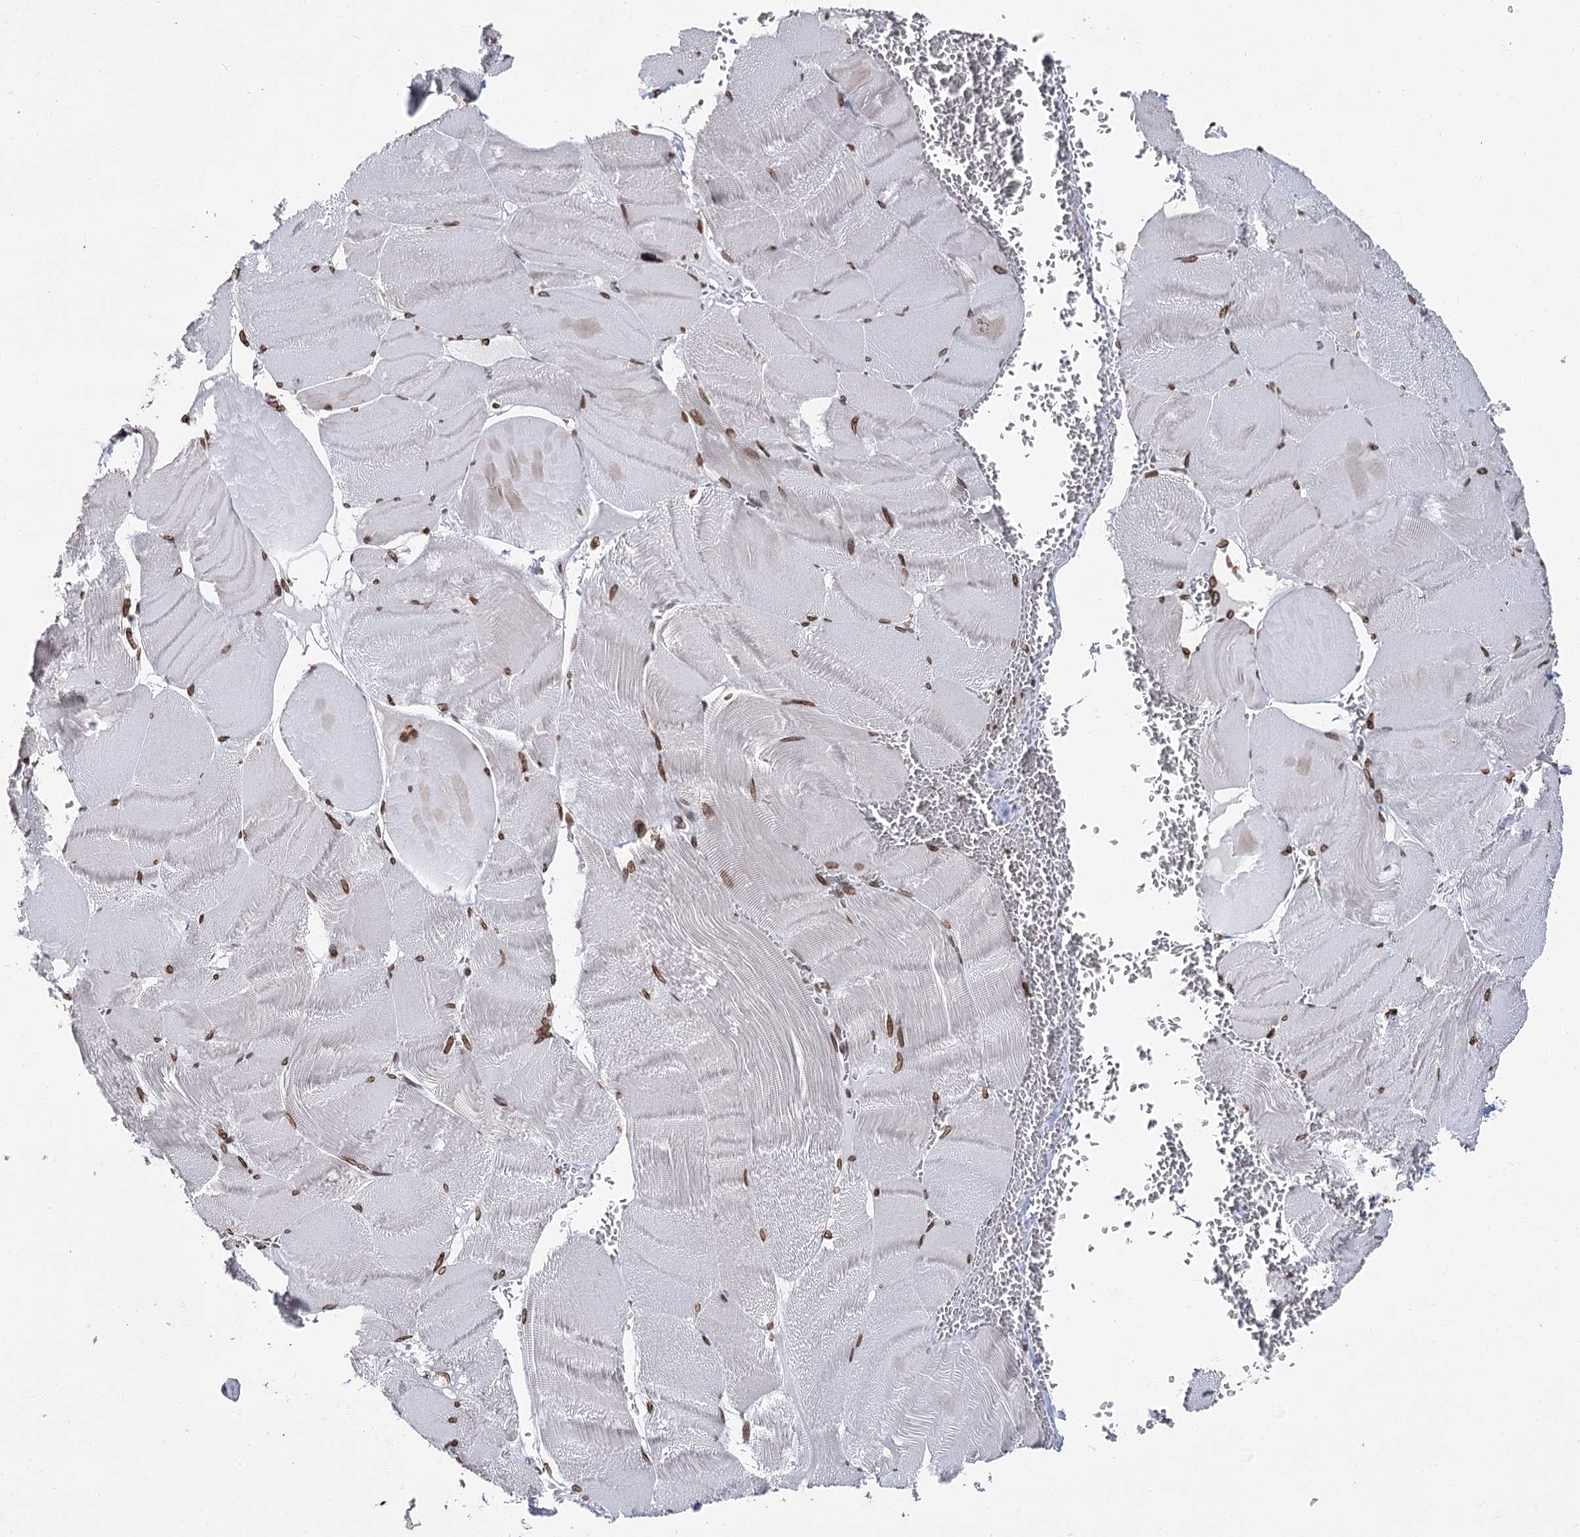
{"staining": {"intensity": "moderate", "quantity": ">75%", "location": "nuclear"}, "tissue": "skeletal muscle", "cell_type": "Myocytes", "image_type": "normal", "snomed": [{"axis": "morphology", "description": "Normal tissue, NOS"}, {"axis": "morphology", "description": "Basal cell carcinoma"}, {"axis": "topography", "description": "Skeletal muscle"}], "caption": "Skeletal muscle stained with IHC displays moderate nuclear staining in approximately >75% of myocytes. (DAB (3,3'-diaminobenzidine) IHC with brightfield microscopy, high magnification).", "gene": "KIAA0930", "patient": {"sex": "female", "age": 64}}